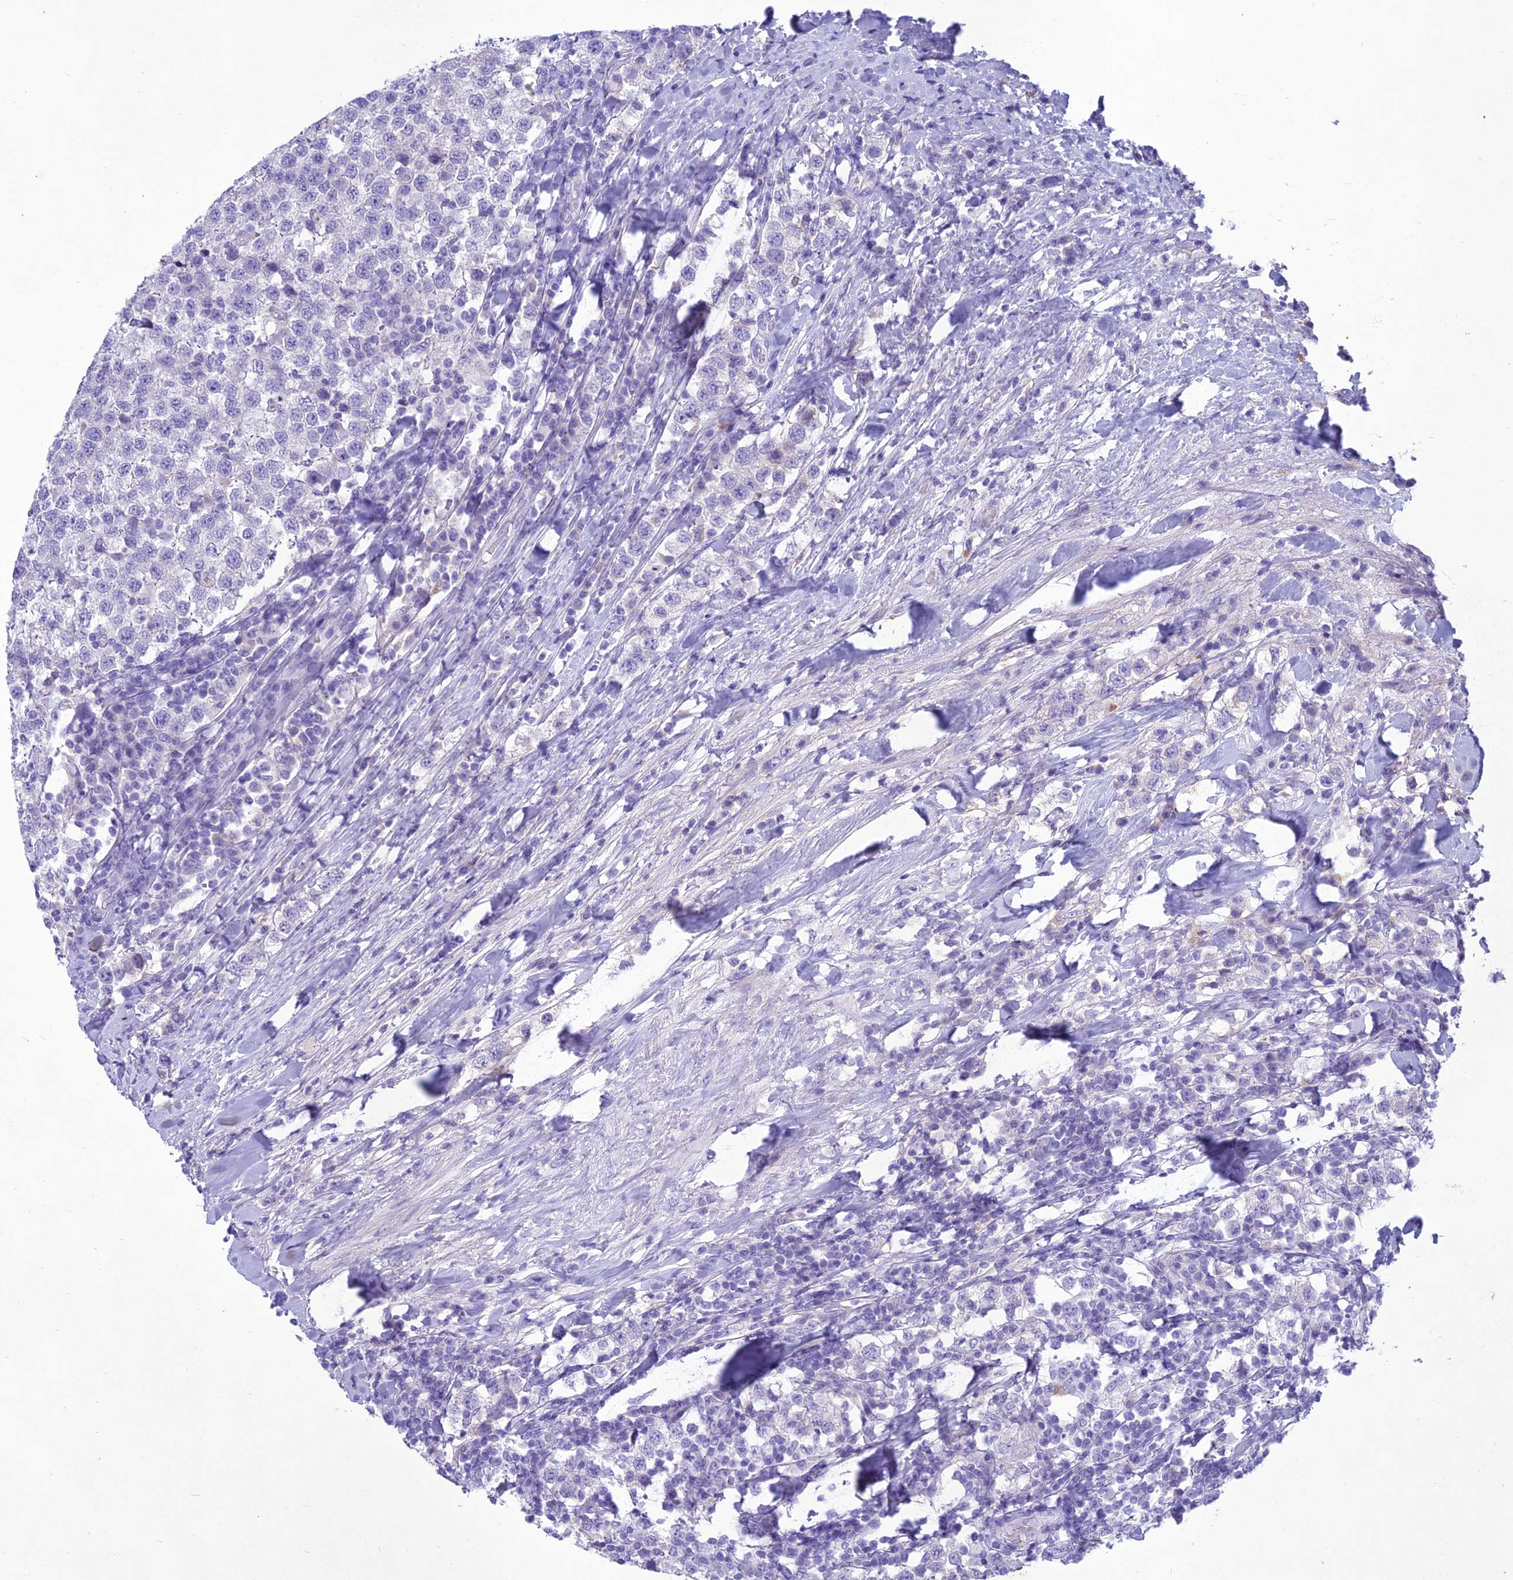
{"staining": {"intensity": "negative", "quantity": "none", "location": "none"}, "tissue": "testis cancer", "cell_type": "Tumor cells", "image_type": "cancer", "snomed": [{"axis": "morphology", "description": "Seminoma, NOS"}, {"axis": "topography", "description": "Testis"}], "caption": "An IHC histopathology image of testis cancer (seminoma) is shown. There is no staining in tumor cells of testis cancer (seminoma). Nuclei are stained in blue.", "gene": "IFT172", "patient": {"sex": "male", "age": 34}}